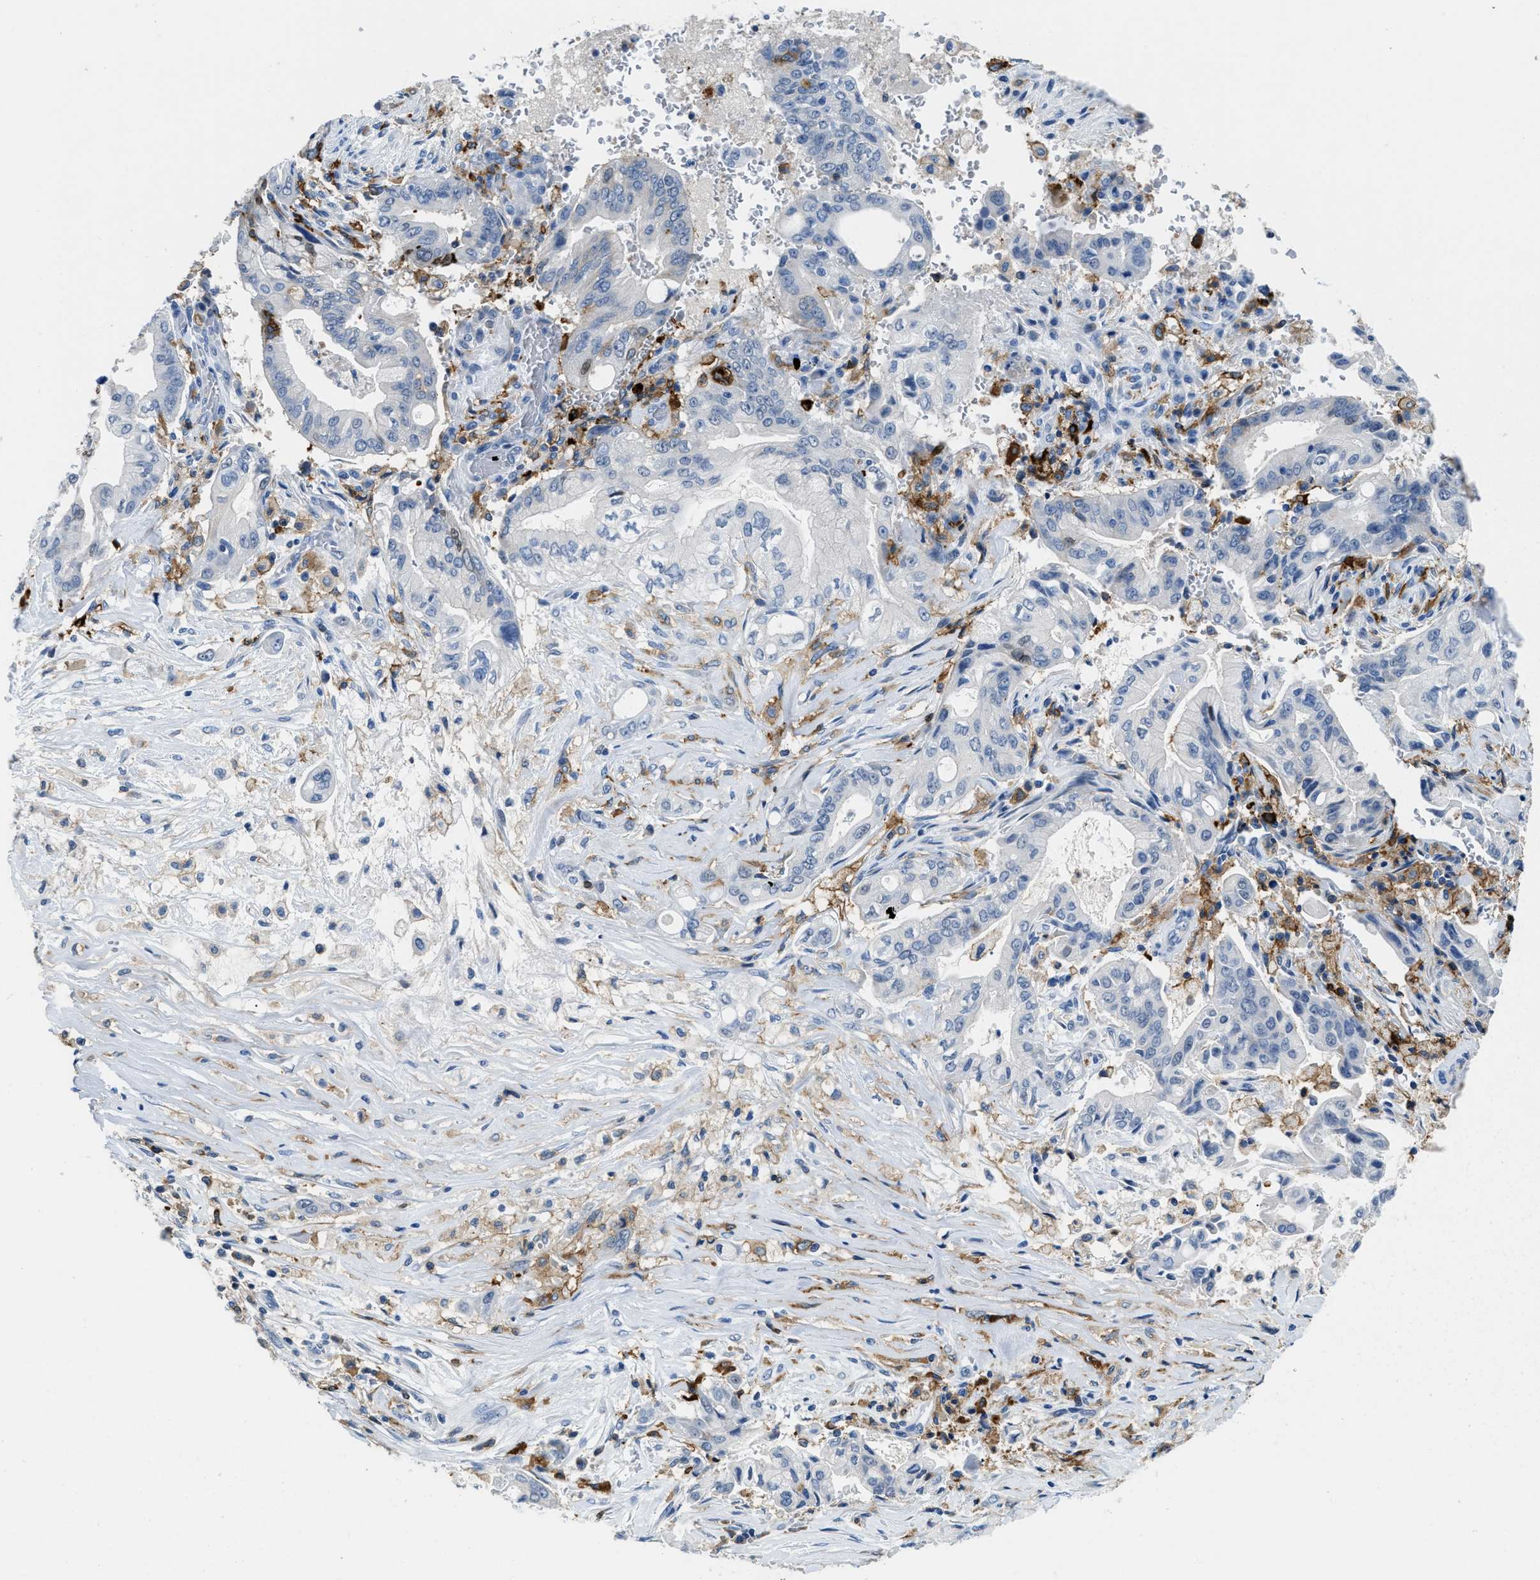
{"staining": {"intensity": "moderate", "quantity": "<25%", "location": "cytoplasmic/membranous,nuclear"}, "tissue": "pancreatic cancer", "cell_type": "Tumor cells", "image_type": "cancer", "snomed": [{"axis": "morphology", "description": "Adenocarcinoma, NOS"}, {"axis": "topography", "description": "Pancreas"}], "caption": "Pancreatic cancer (adenocarcinoma) stained with a protein marker demonstrates moderate staining in tumor cells.", "gene": "CD226", "patient": {"sex": "female", "age": 73}}